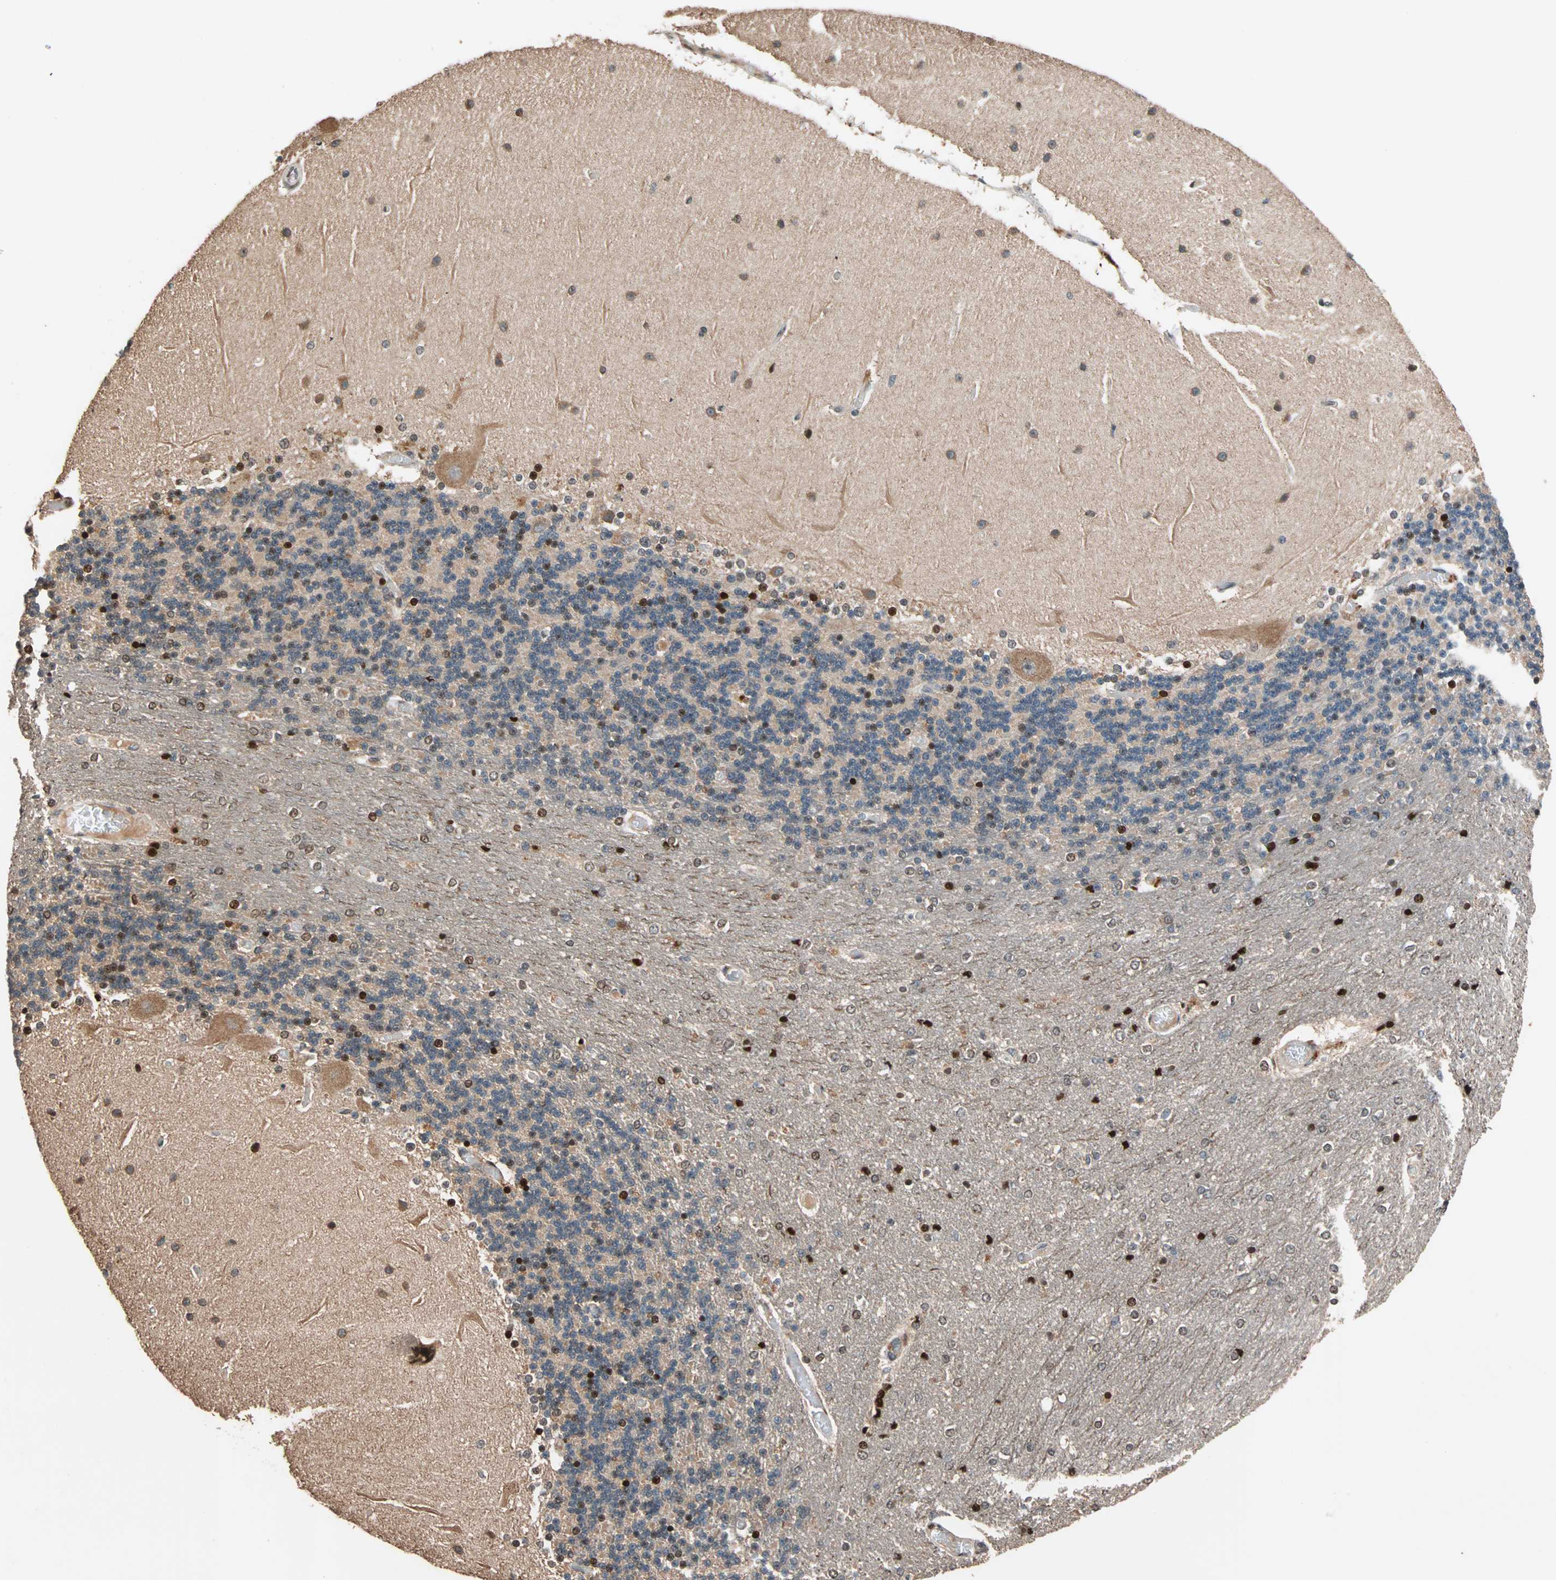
{"staining": {"intensity": "moderate", "quantity": "25%-75%", "location": "cytoplasmic/membranous,nuclear"}, "tissue": "cerebellum", "cell_type": "Cells in granular layer", "image_type": "normal", "snomed": [{"axis": "morphology", "description": "Normal tissue, NOS"}, {"axis": "topography", "description": "Cerebellum"}], "caption": "Cerebellum was stained to show a protein in brown. There is medium levels of moderate cytoplasmic/membranous,nuclear positivity in approximately 25%-75% of cells in granular layer. Immunohistochemistry stains the protein of interest in brown and the nuclei are stained blue.", "gene": "HECW1", "patient": {"sex": "female", "age": 54}}